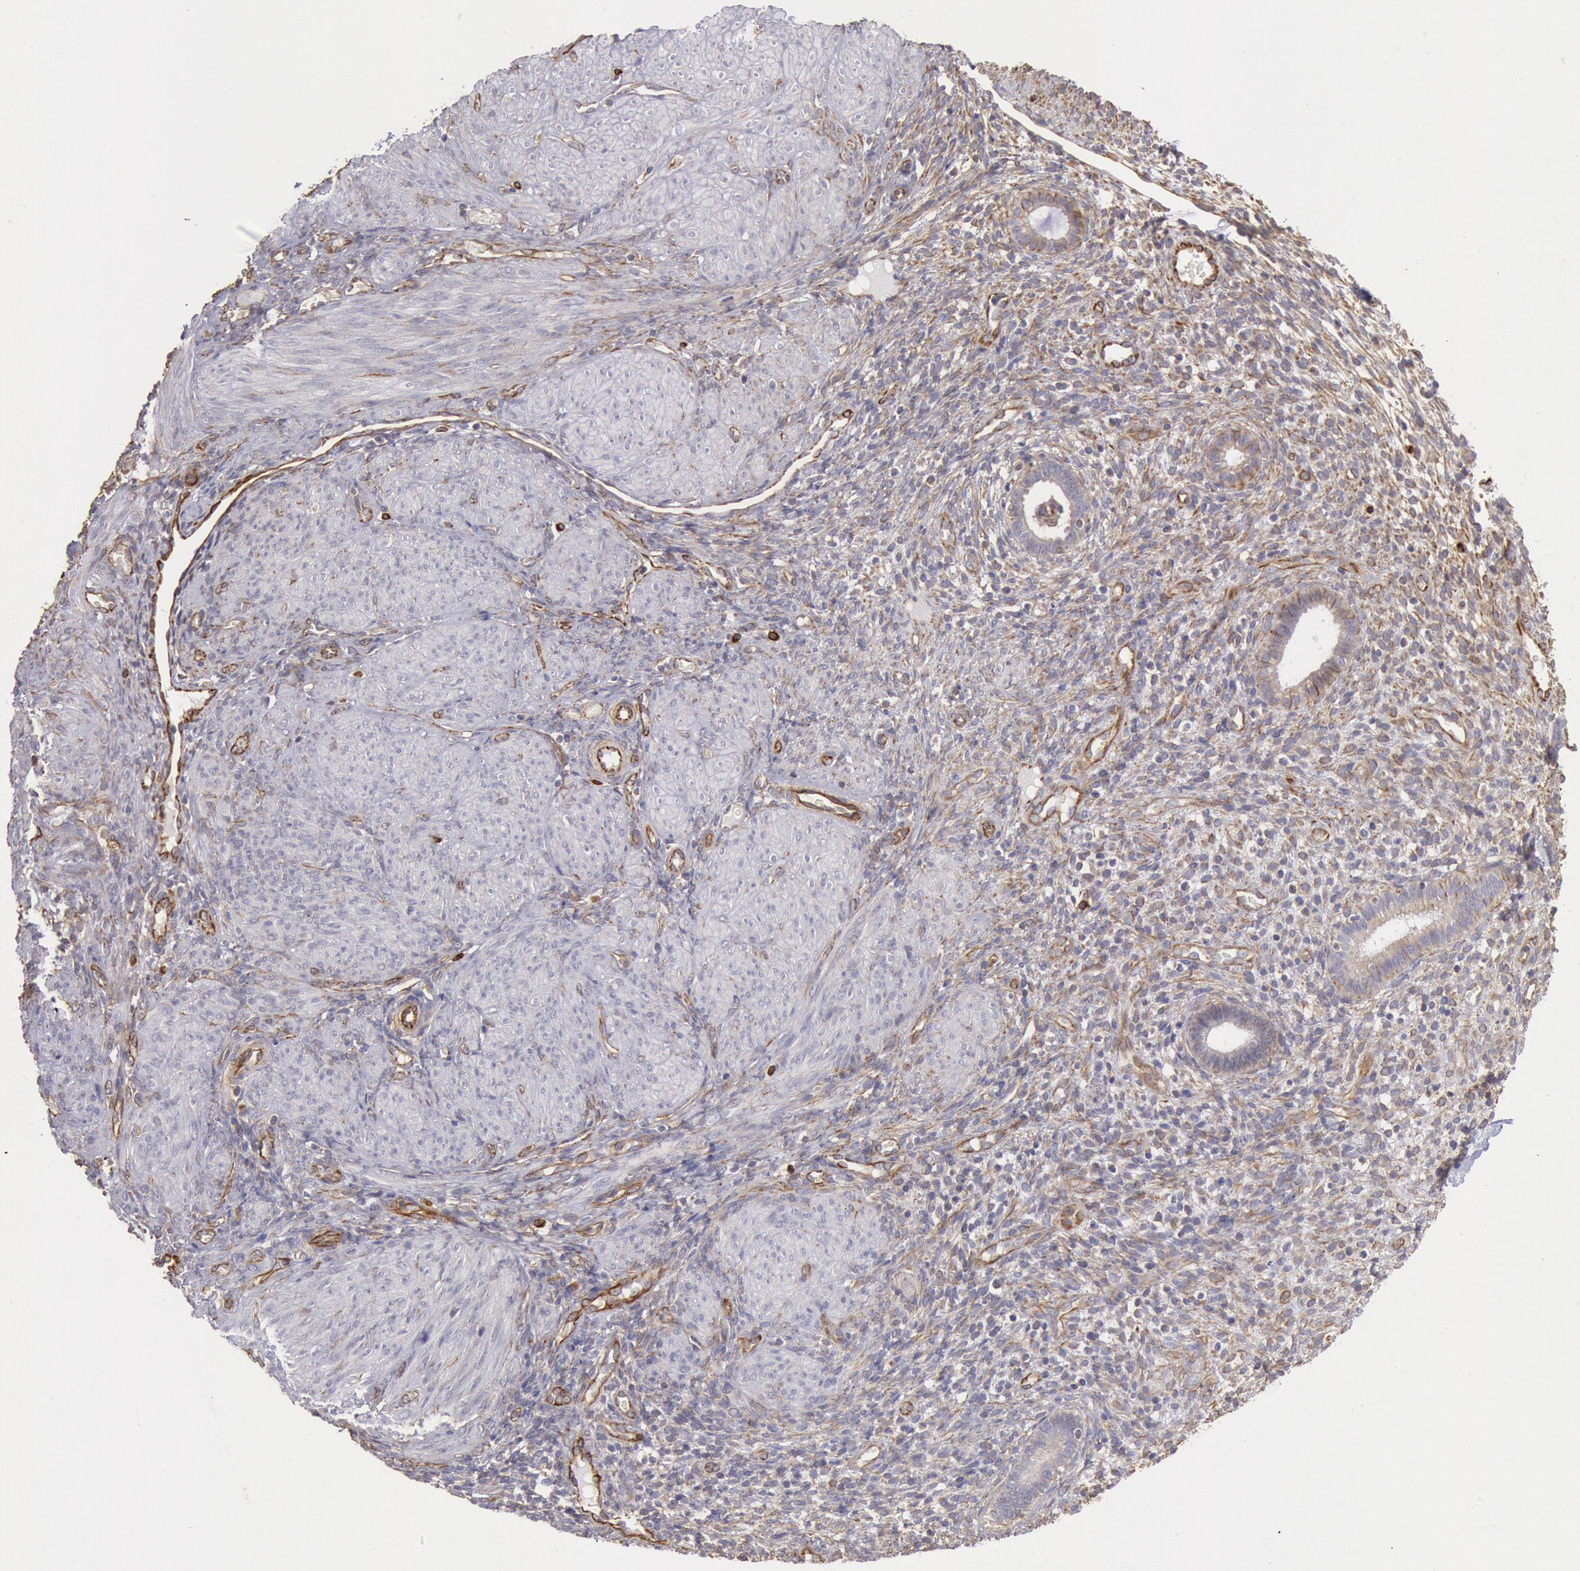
{"staining": {"intensity": "weak", "quantity": "25%-75%", "location": "cytoplasmic/membranous"}, "tissue": "endometrium", "cell_type": "Cells in endometrial stroma", "image_type": "normal", "snomed": [{"axis": "morphology", "description": "Normal tissue, NOS"}, {"axis": "topography", "description": "Endometrium"}], "caption": "Protein expression by IHC reveals weak cytoplasmic/membranous expression in about 25%-75% of cells in endometrial stroma in unremarkable endometrium. (DAB IHC with brightfield microscopy, high magnification).", "gene": "RNF139", "patient": {"sex": "female", "age": 72}}